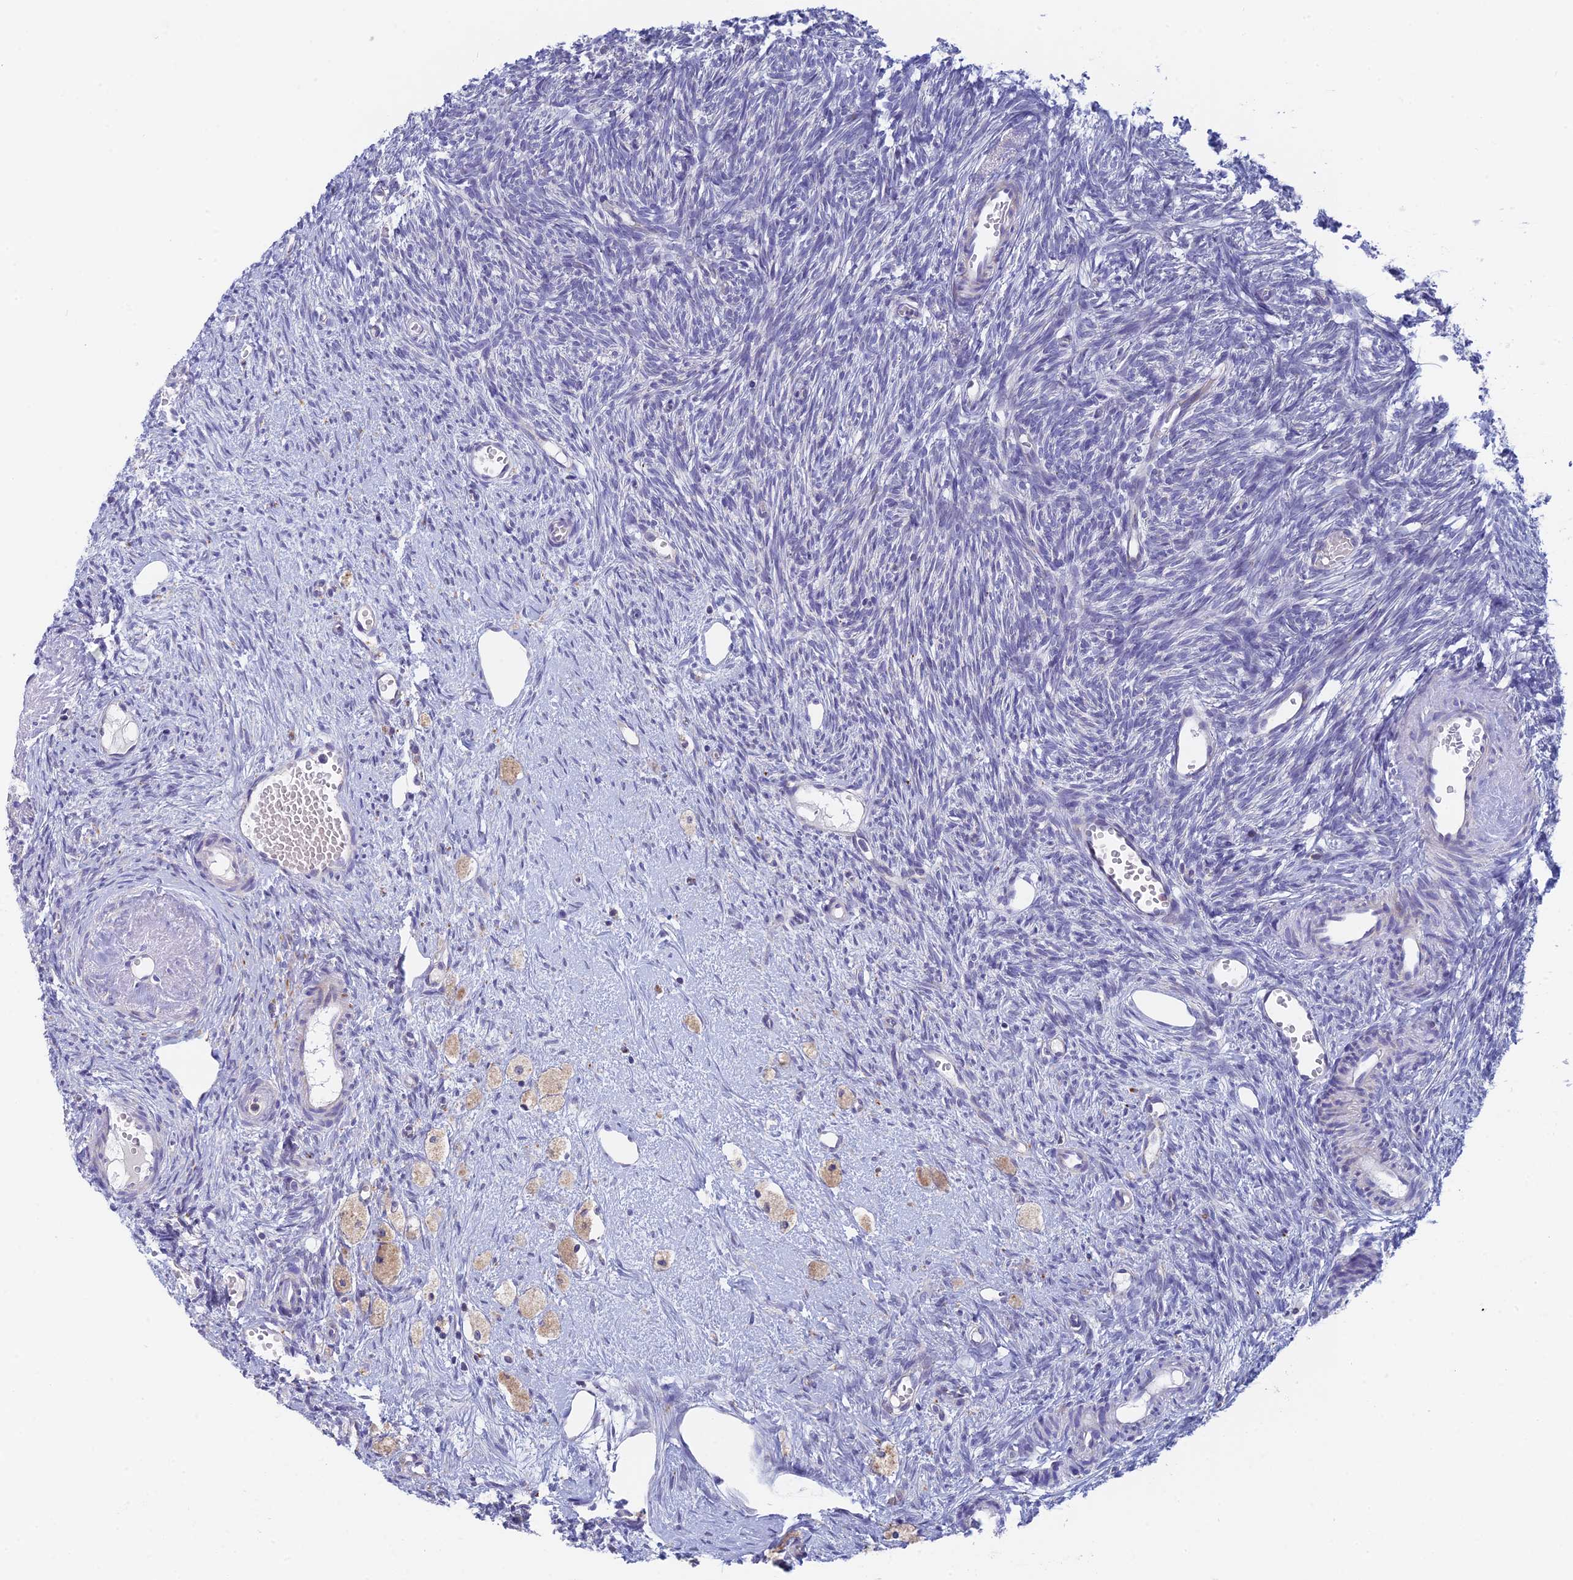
{"staining": {"intensity": "negative", "quantity": "none", "location": "none"}, "tissue": "ovary", "cell_type": "Follicle cells", "image_type": "normal", "snomed": [{"axis": "morphology", "description": "Normal tissue, NOS"}, {"axis": "topography", "description": "Ovary"}], "caption": "IHC of benign ovary exhibits no positivity in follicle cells.", "gene": "REXO5", "patient": {"sex": "female", "age": 51}}